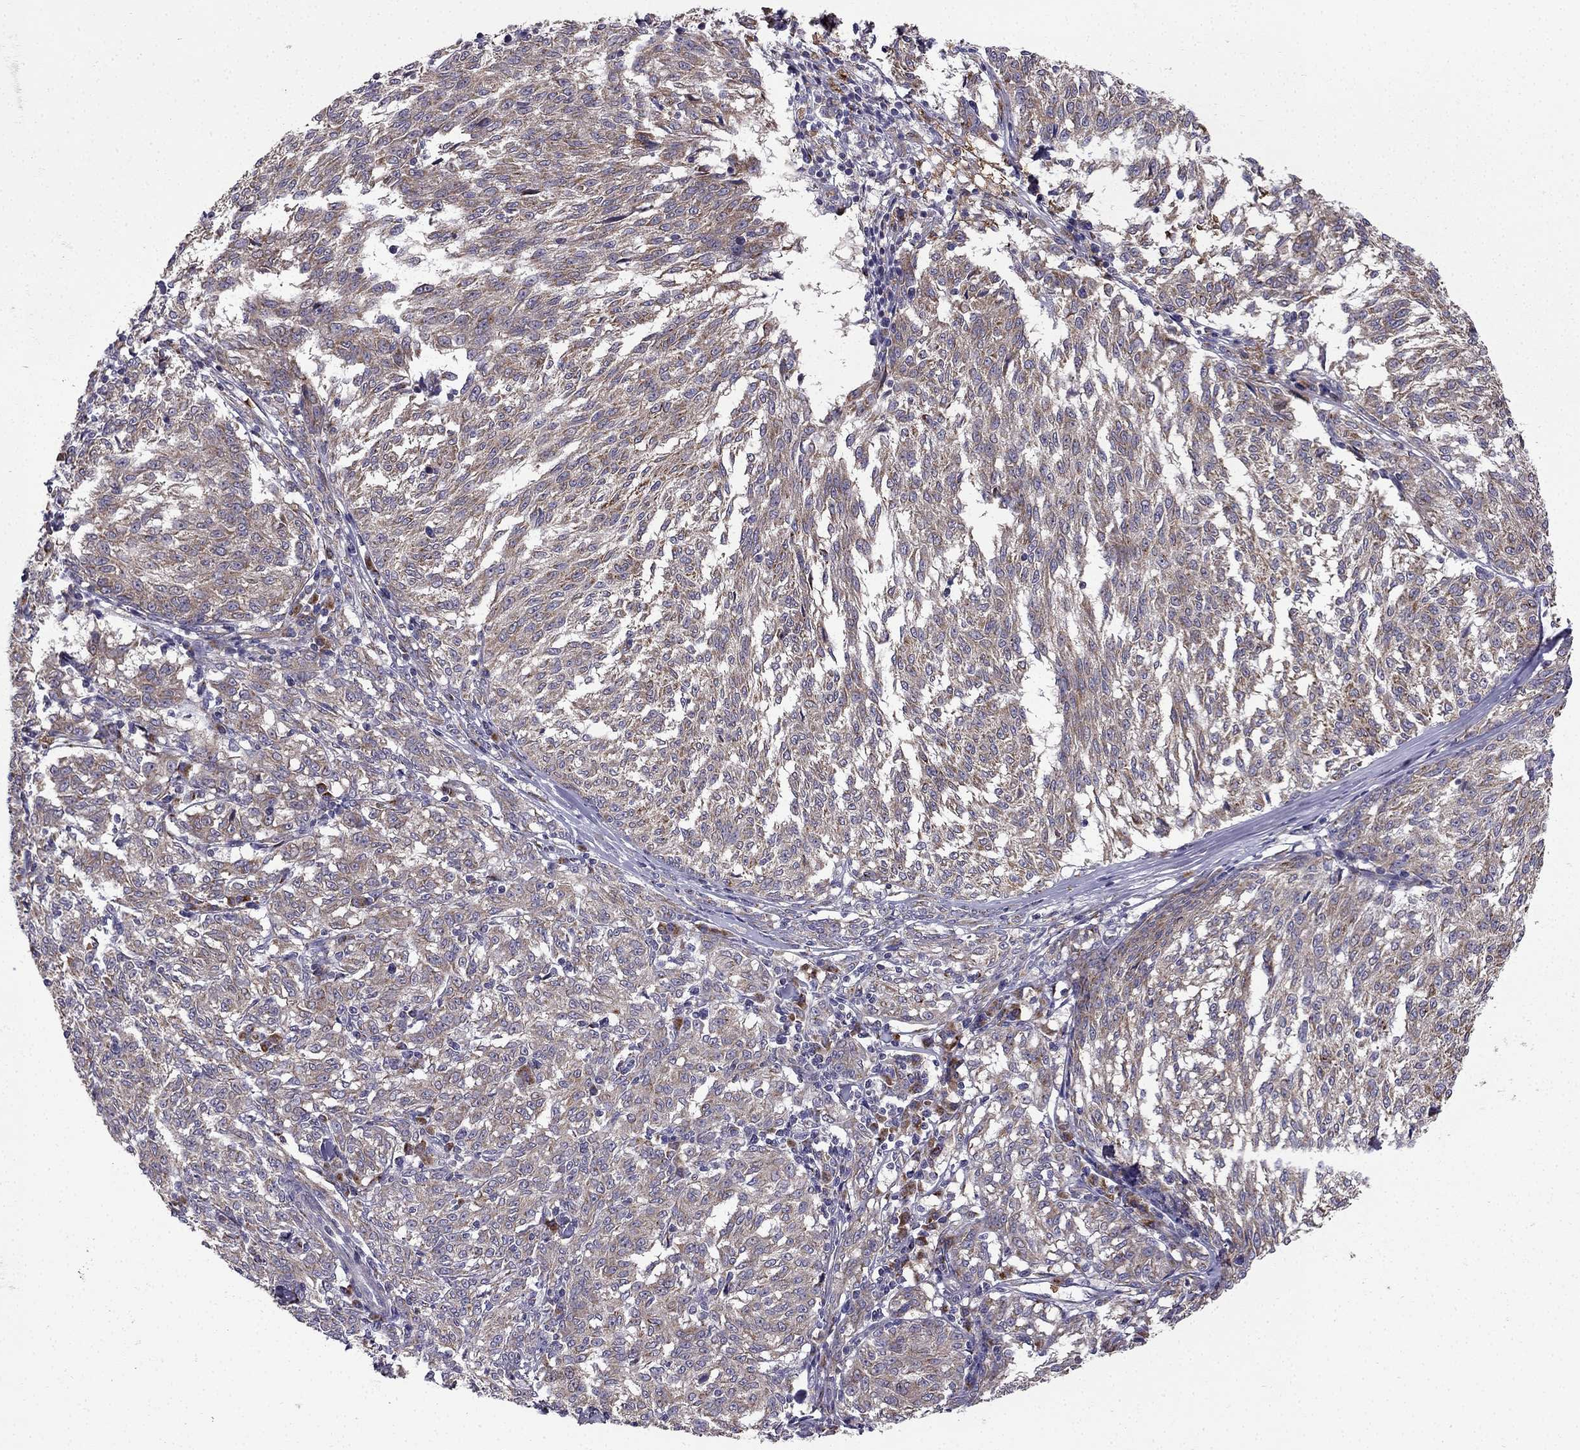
{"staining": {"intensity": "moderate", "quantity": ">75%", "location": "cytoplasmic/membranous"}, "tissue": "melanoma", "cell_type": "Tumor cells", "image_type": "cancer", "snomed": [{"axis": "morphology", "description": "Malignant melanoma, NOS"}, {"axis": "topography", "description": "Skin"}], "caption": "IHC micrograph of human melanoma stained for a protein (brown), which reveals medium levels of moderate cytoplasmic/membranous expression in approximately >75% of tumor cells.", "gene": "B4GALT7", "patient": {"sex": "female", "age": 72}}